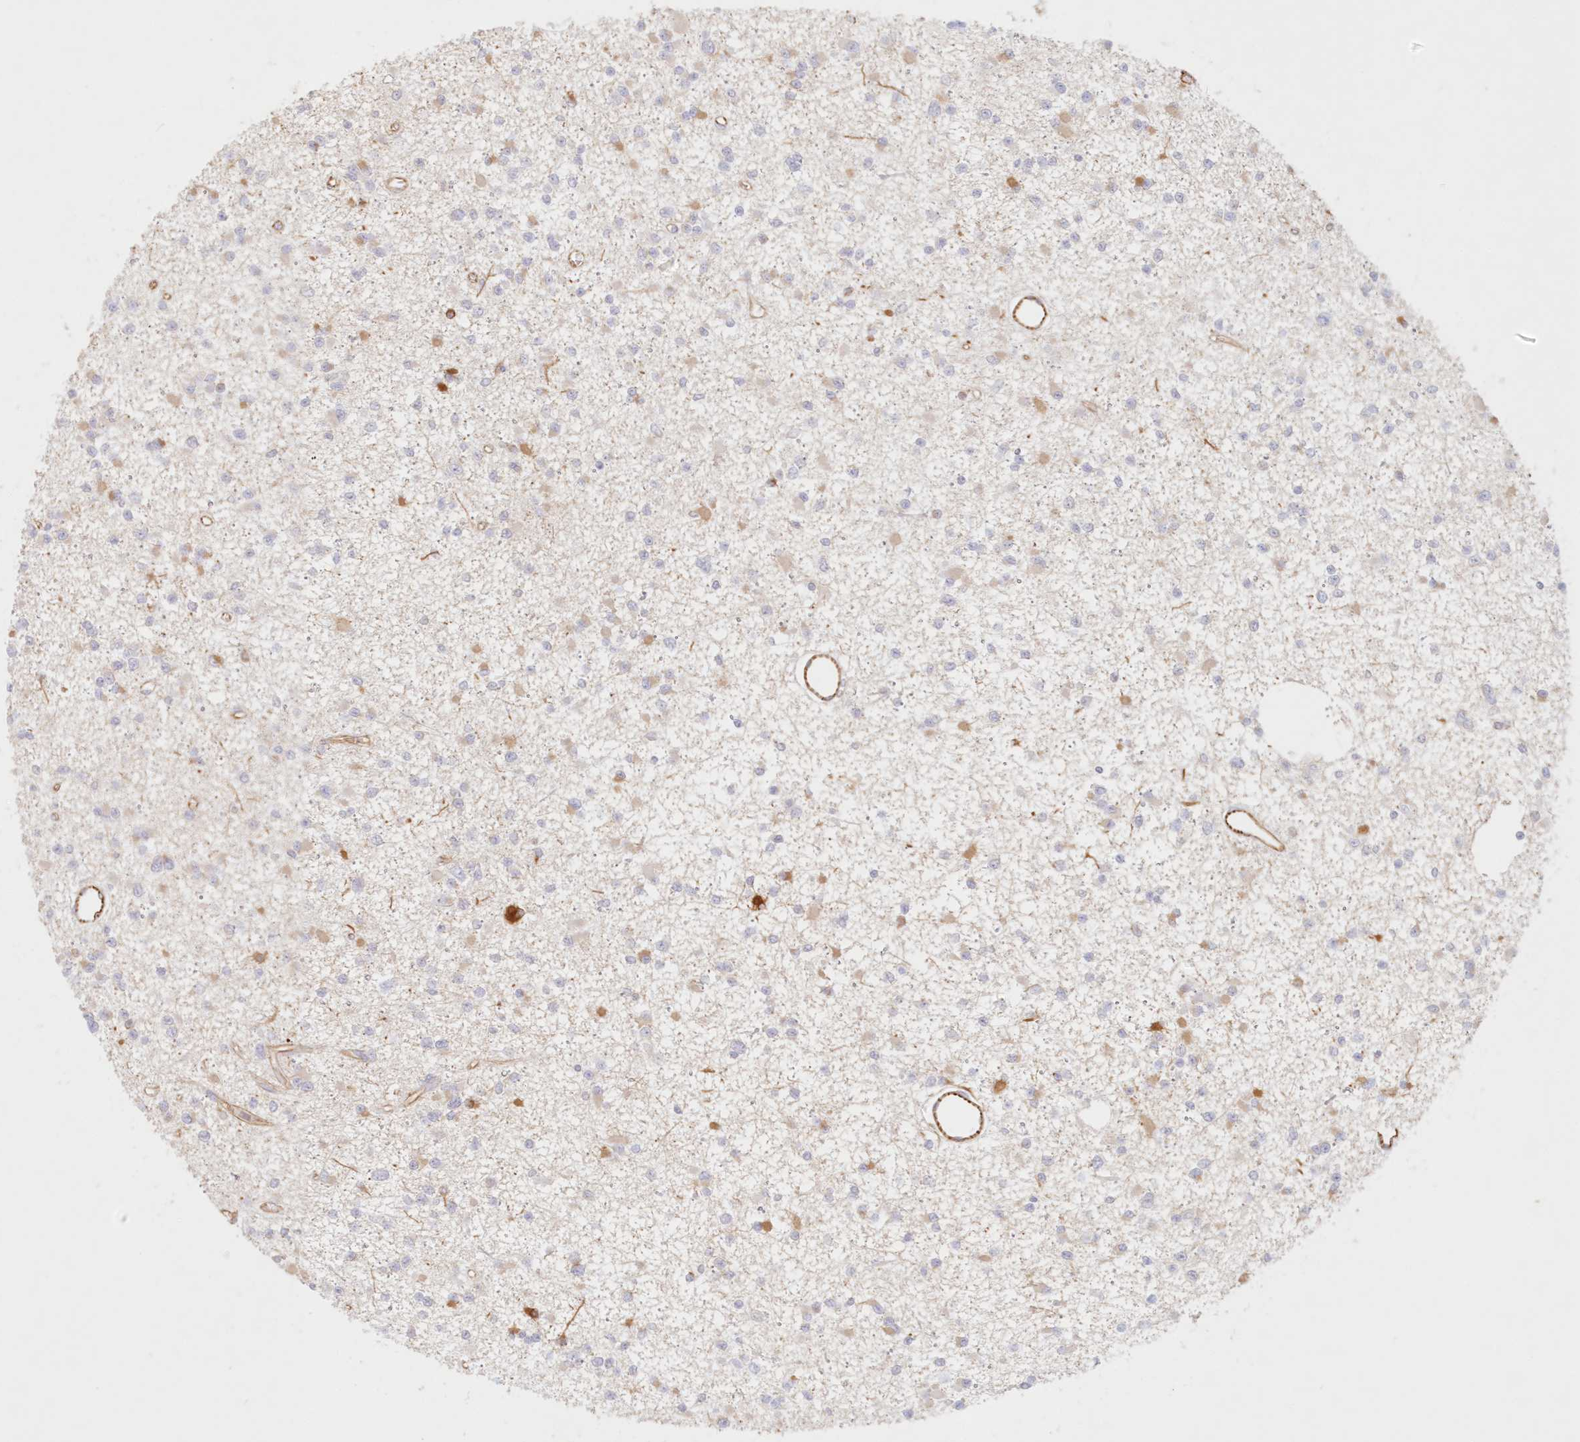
{"staining": {"intensity": "negative", "quantity": "none", "location": "none"}, "tissue": "glioma", "cell_type": "Tumor cells", "image_type": "cancer", "snomed": [{"axis": "morphology", "description": "Glioma, malignant, Low grade"}, {"axis": "topography", "description": "Brain"}], "caption": "Human glioma stained for a protein using IHC displays no positivity in tumor cells.", "gene": "DMRTB1", "patient": {"sex": "female", "age": 22}}